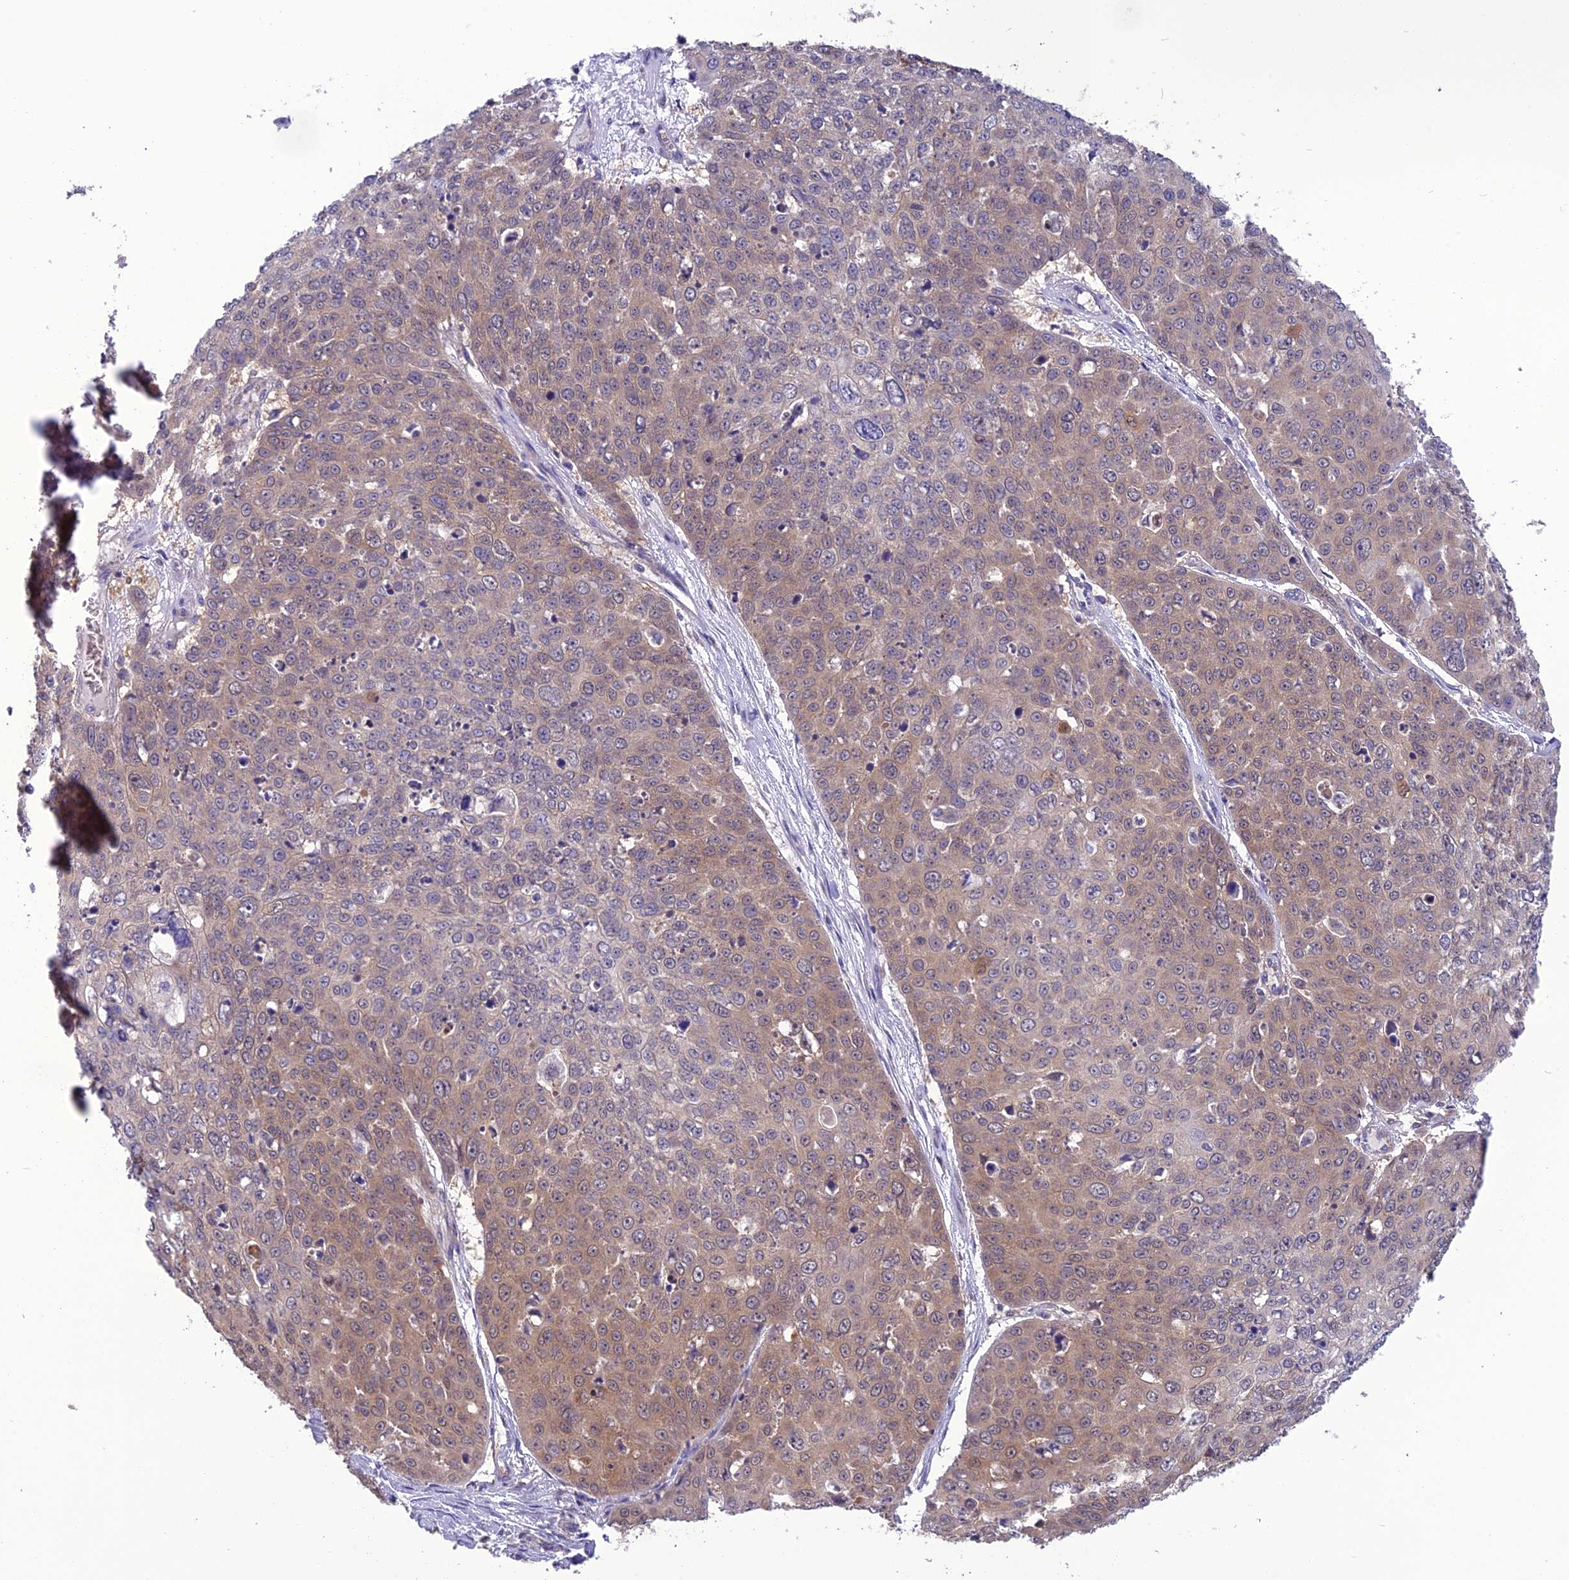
{"staining": {"intensity": "weak", "quantity": "25%-75%", "location": "cytoplasmic/membranous"}, "tissue": "skin cancer", "cell_type": "Tumor cells", "image_type": "cancer", "snomed": [{"axis": "morphology", "description": "Squamous cell carcinoma, NOS"}, {"axis": "topography", "description": "Skin"}], "caption": "IHC photomicrograph of skin cancer stained for a protein (brown), which displays low levels of weak cytoplasmic/membranous positivity in about 25%-75% of tumor cells.", "gene": "PSMF1", "patient": {"sex": "male", "age": 71}}